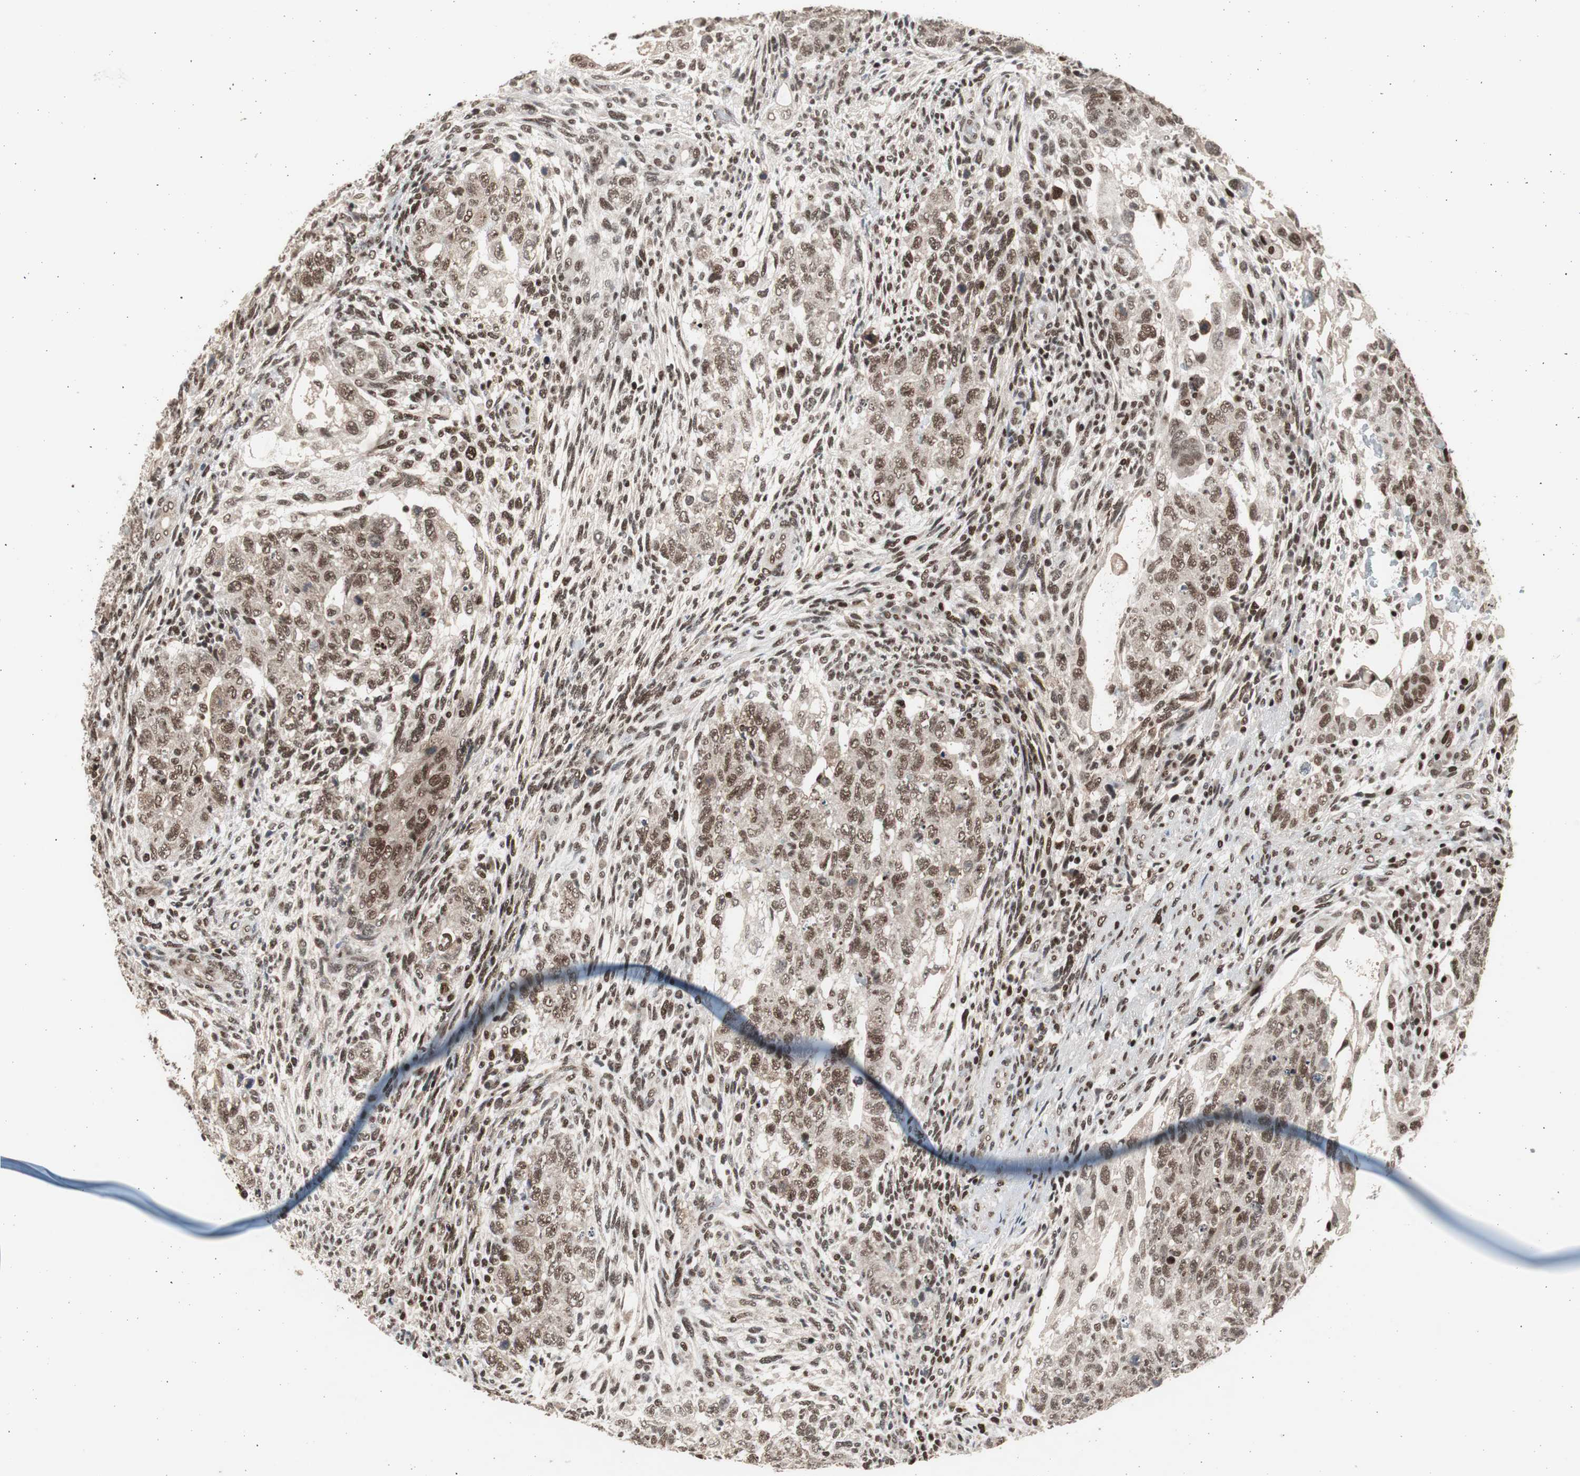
{"staining": {"intensity": "moderate", "quantity": ">75%", "location": "nuclear"}, "tissue": "testis cancer", "cell_type": "Tumor cells", "image_type": "cancer", "snomed": [{"axis": "morphology", "description": "Normal tissue, NOS"}, {"axis": "morphology", "description": "Carcinoma, Embryonal, NOS"}, {"axis": "topography", "description": "Testis"}], "caption": "Human testis cancer stained with a protein marker displays moderate staining in tumor cells.", "gene": "RPA1", "patient": {"sex": "male", "age": 36}}